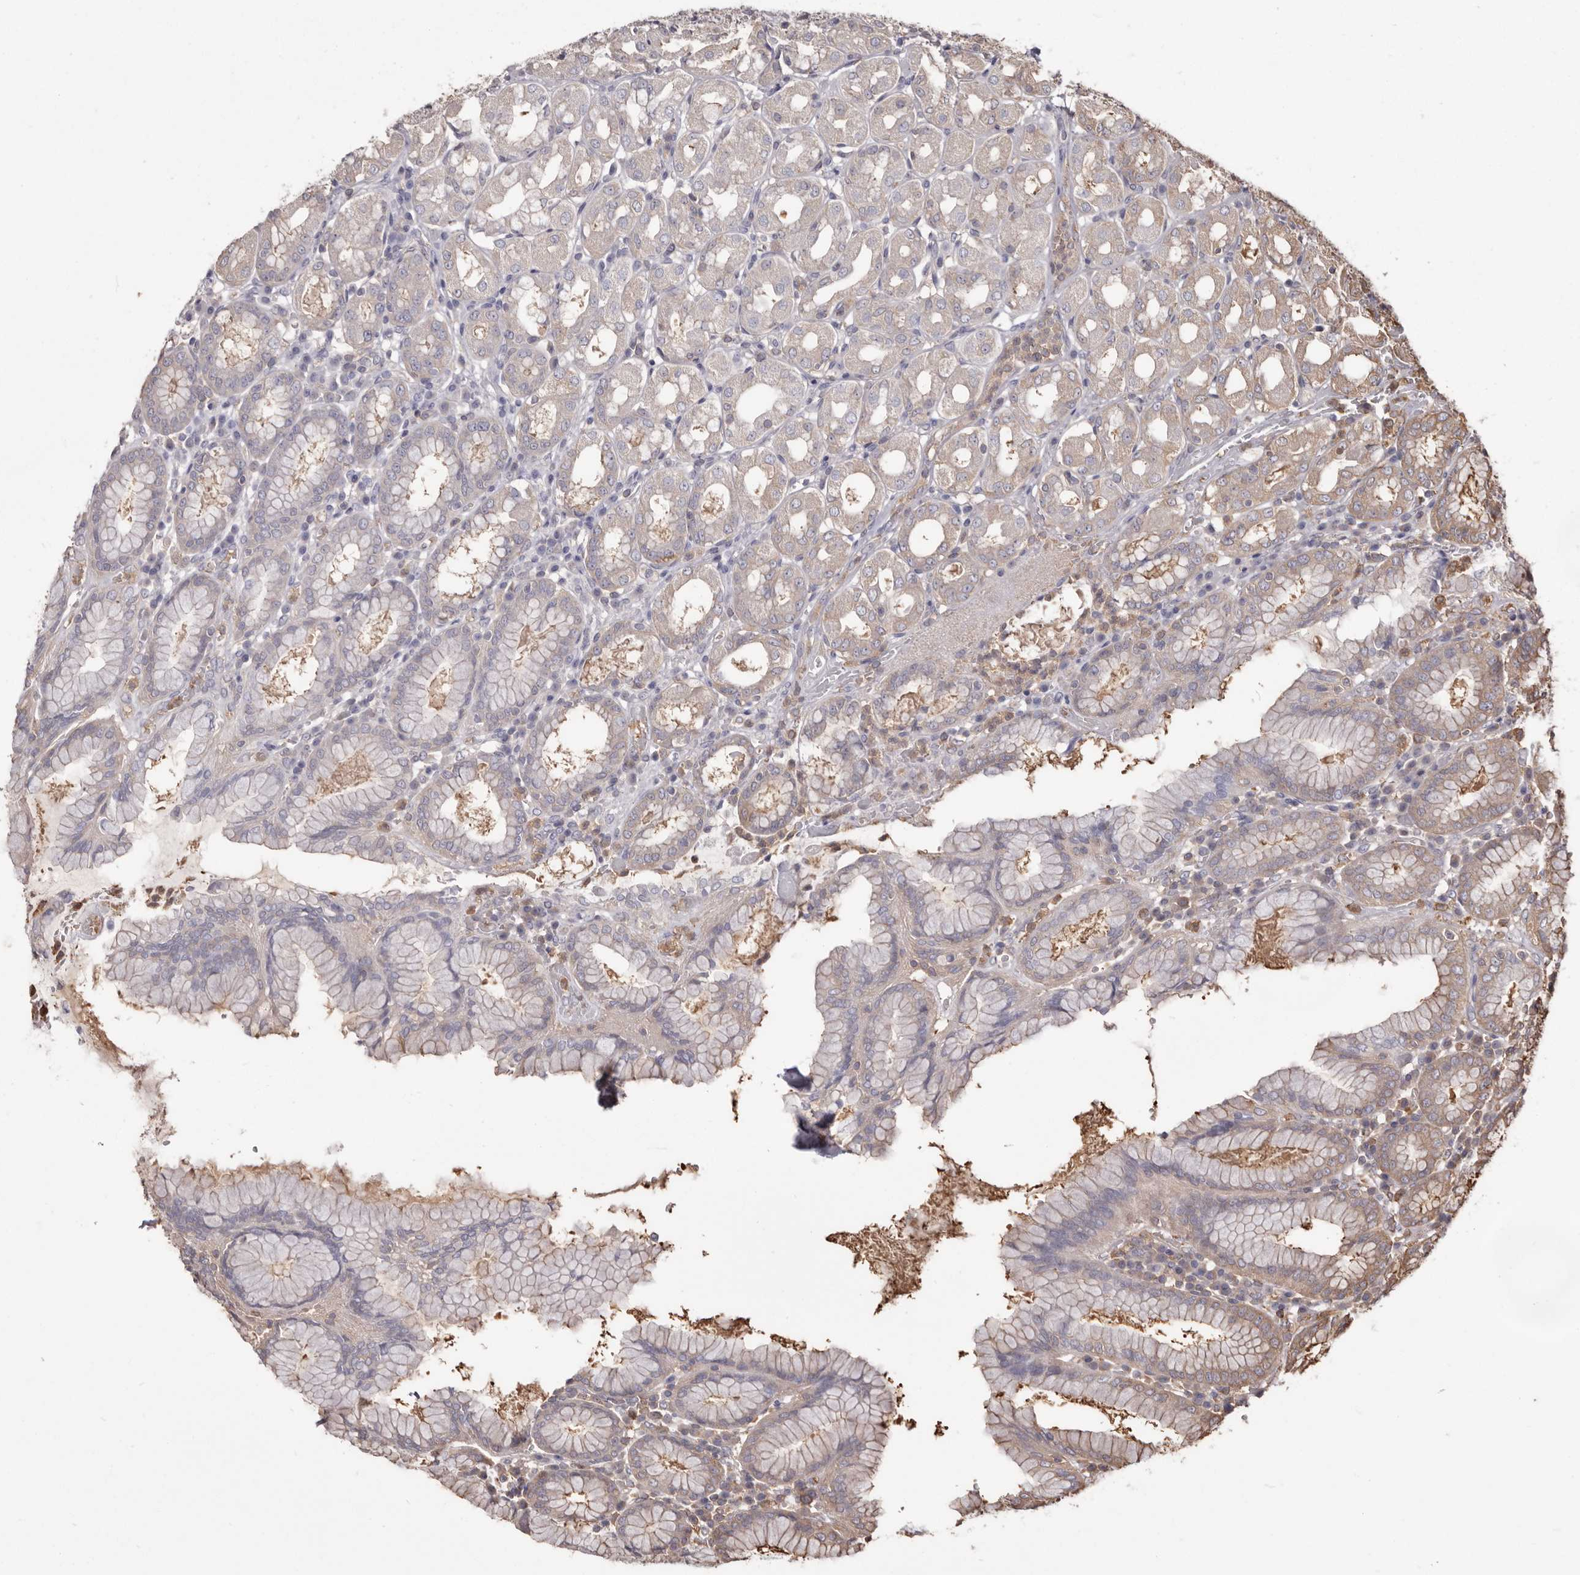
{"staining": {"intensity": "moderate", "quantity": "<25%", "location": "cytoplasmic/membranous"}, "tissue": "stomach", "cell_type": "Glandular cells", "image_type": "normal", "snomed": [{"axis": "morphology", "description": "Normal tissue, NOS"}, {"axis": "topography", "description": "Stomach"}, {"axis": "topography", "description": "Stomach, lower"}], "caption": "The image shows immunohistochemical staining of benign stomach. There is moderate cytoplasmic/membranous expression is appreciated in approximately <25% of glandular cells.", "gene": "PKM", "patient": {"sex": "female", "age": 56}}